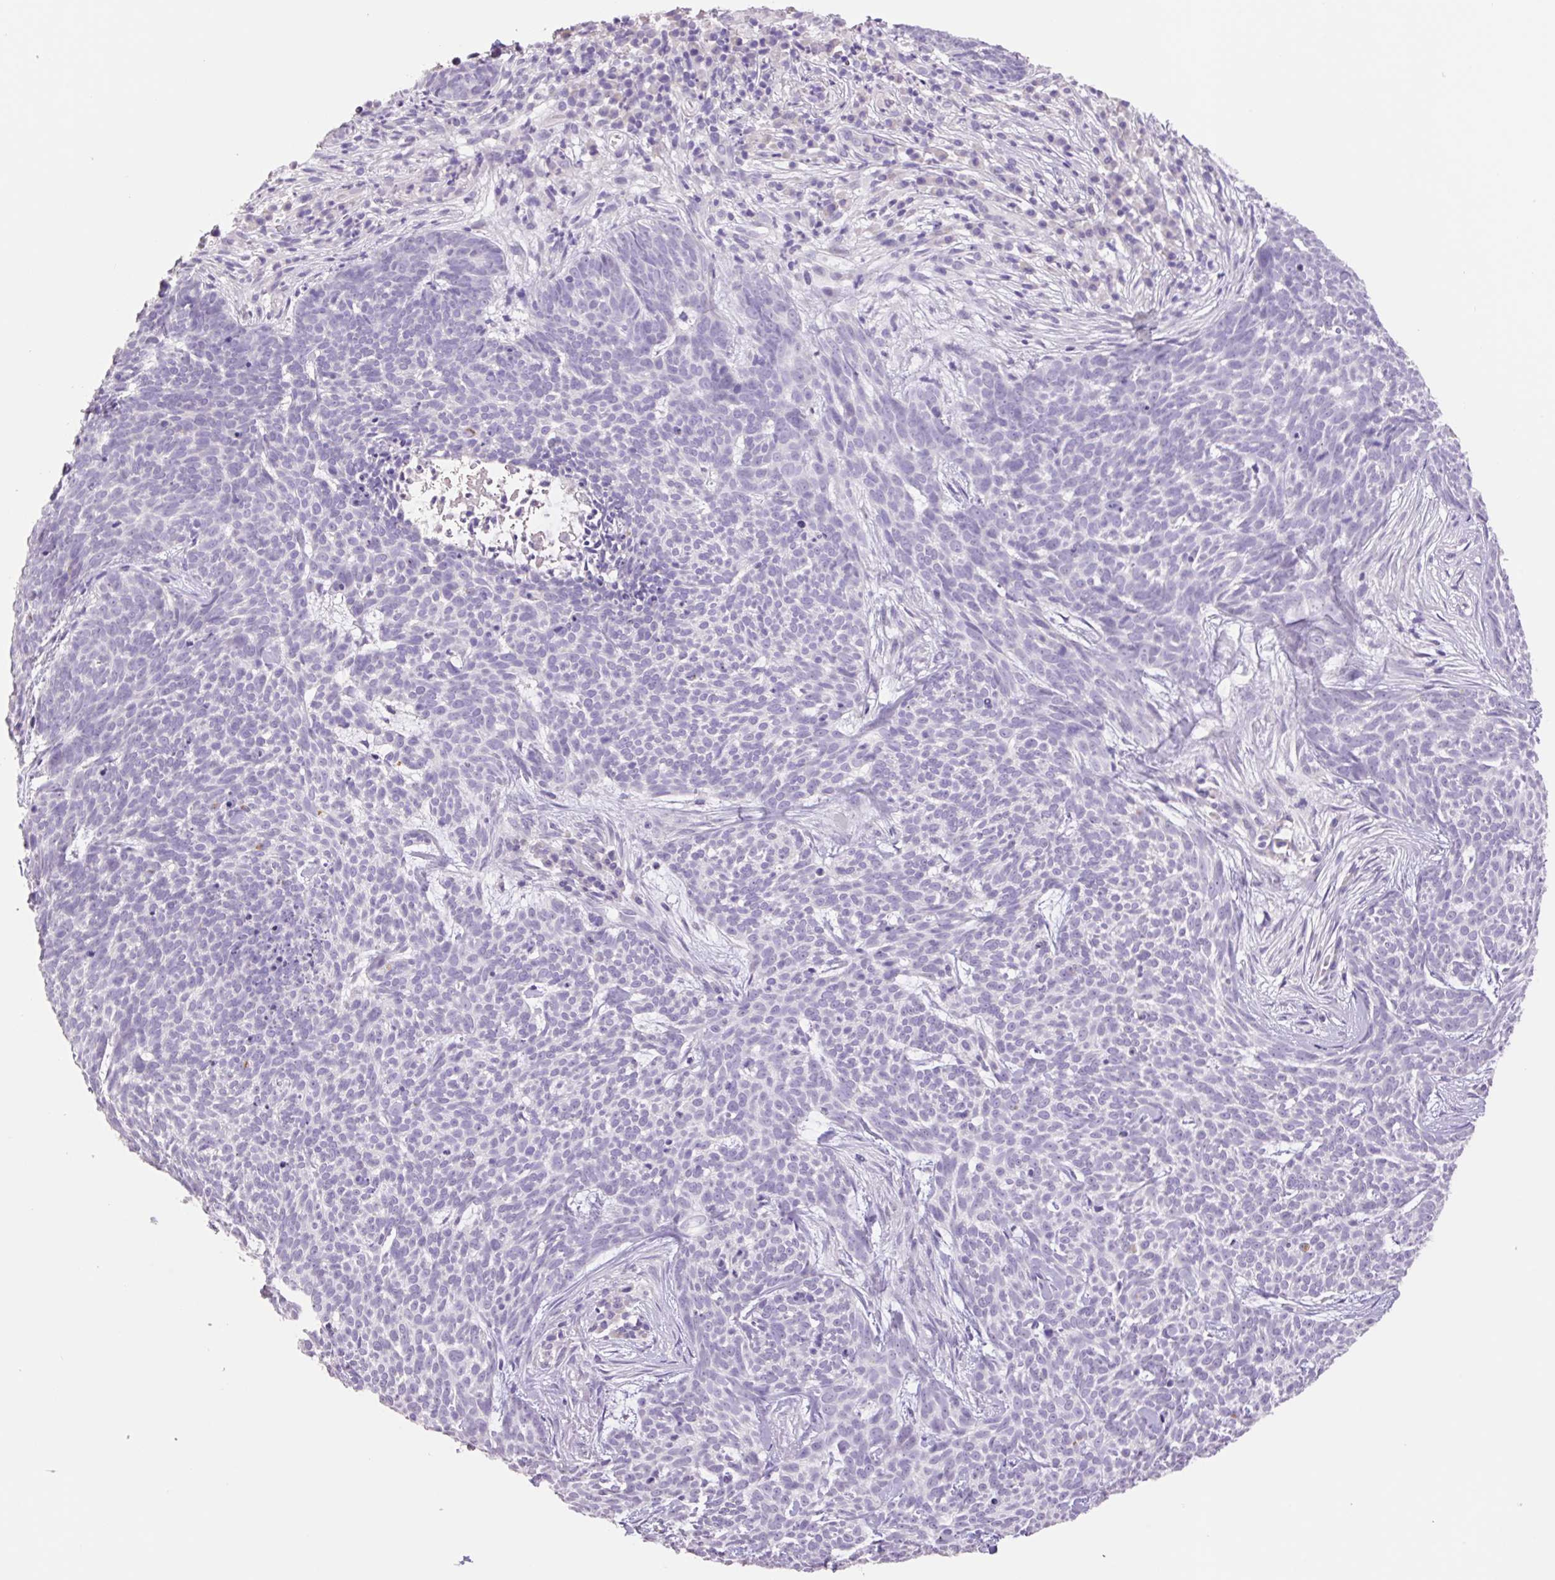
{"staining": {"intensity": "negative", "quantity": "none", "location": "none"}, "tissue": "skin cancer", "cell_type": "Tumor cells", "image_type": "cancer", "snomed": [{"axis": "morphology", "description": "Basal cell carcinoma"}, {"axis": "topography", "description": "Skin"}], "caption": "Immunohistochemistry image of neoplastic tissue: skin basal cell carcinoma stained with DAB (3,3'-diaminobenzidine) shows no significant protein expression in tumor cells.", "gene": "HCRTR2", "patient": {"sex": "female", "age": 93}}